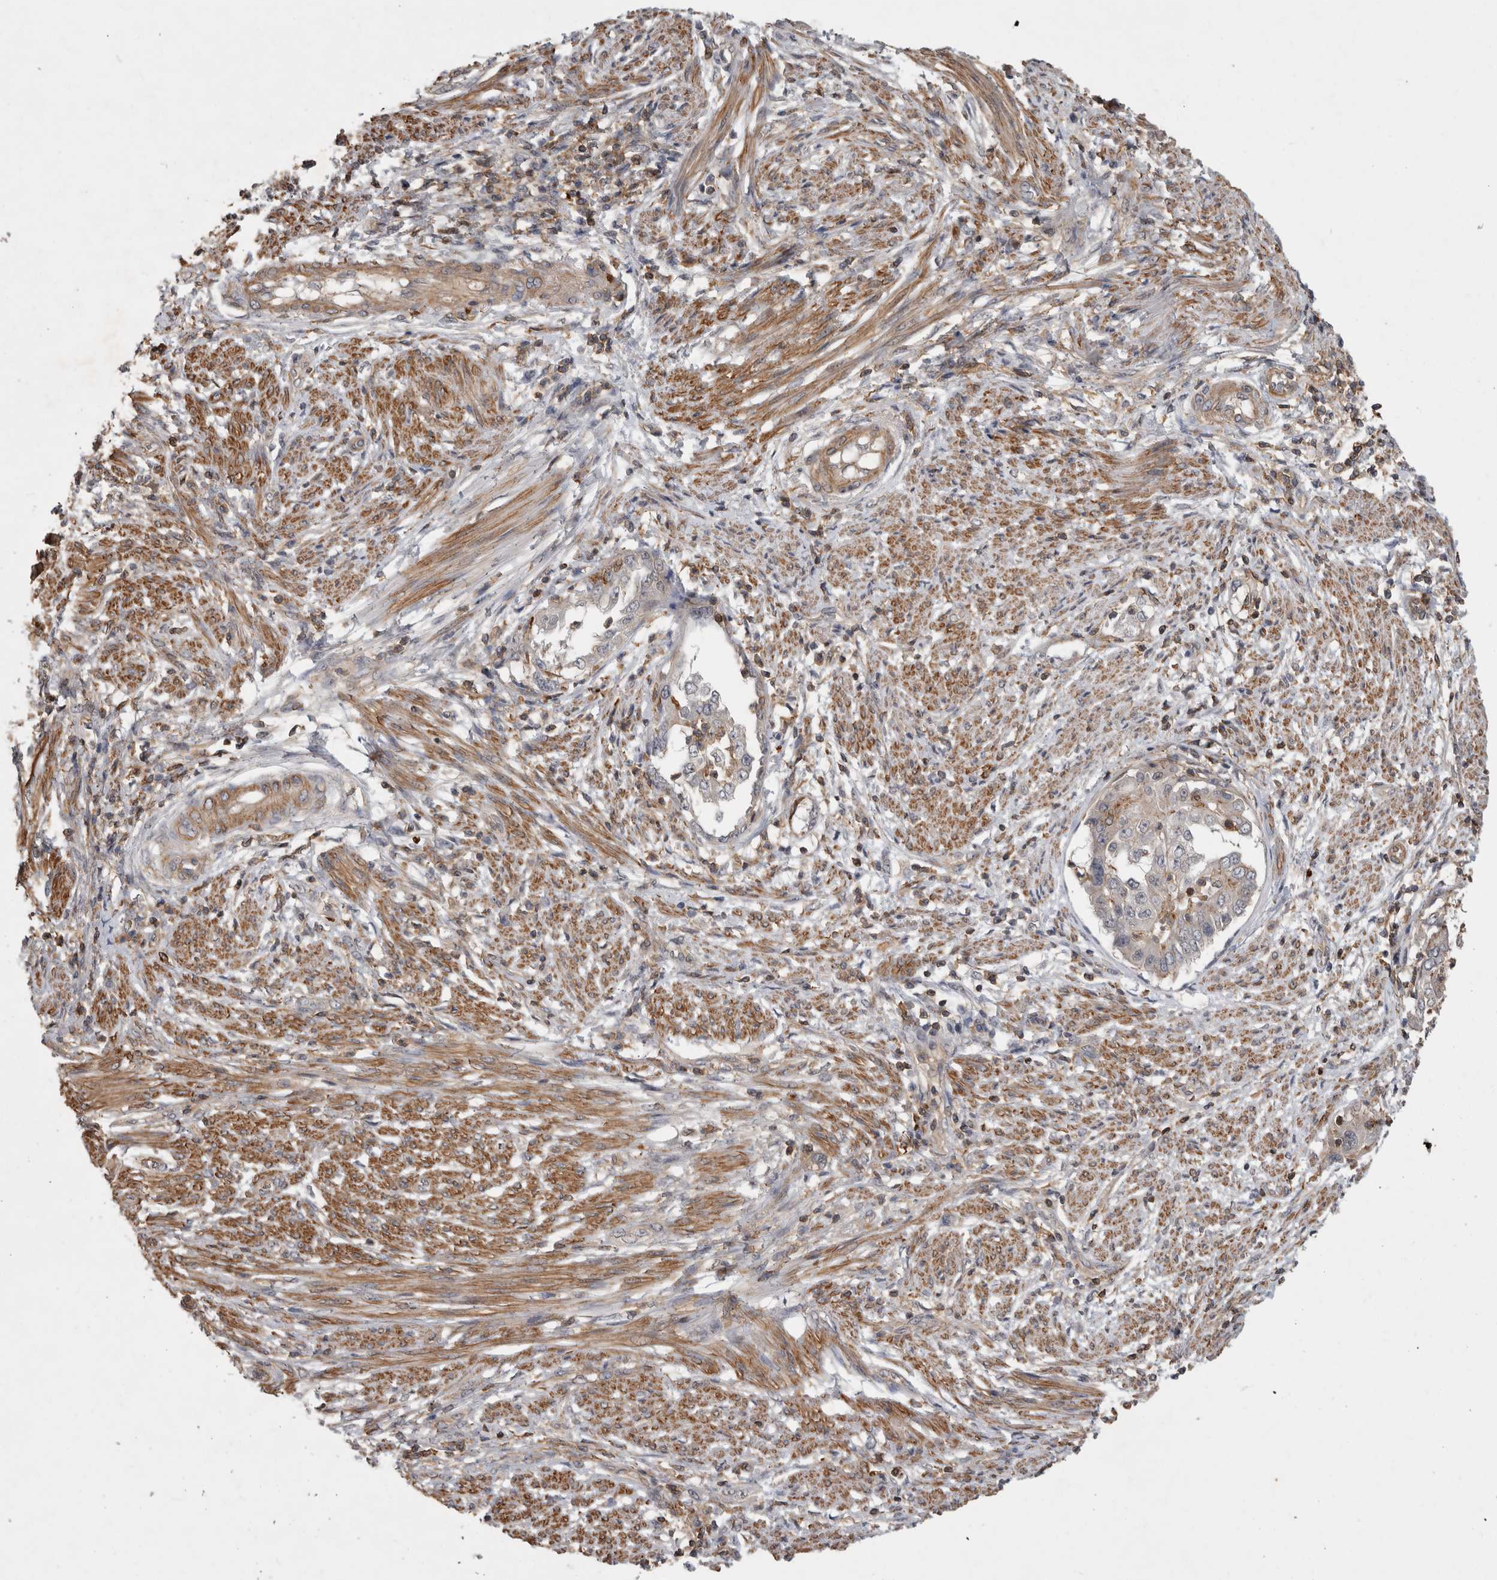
{"staining": {"intensity": "weak", "quantity": "<25%", "location": "cytoplasmic/membranous"}, "tissue": "endometrial cancer", "cell_type": "Tumor cells", "image_type": "cancer", "snomed": [{"axis": "morphology", "description": "Adenocarcinoma, NOS"}, {"axis": "topography", "description": "Endometrium"}], "caption": "An IHC image of adenocarcinoma (endometrial) is shown. There is no staining in tumor cells of adenocarcinoma (endometrial).", "gene": "SPATA48", "patient": {"sex": "female", "age": 85}}